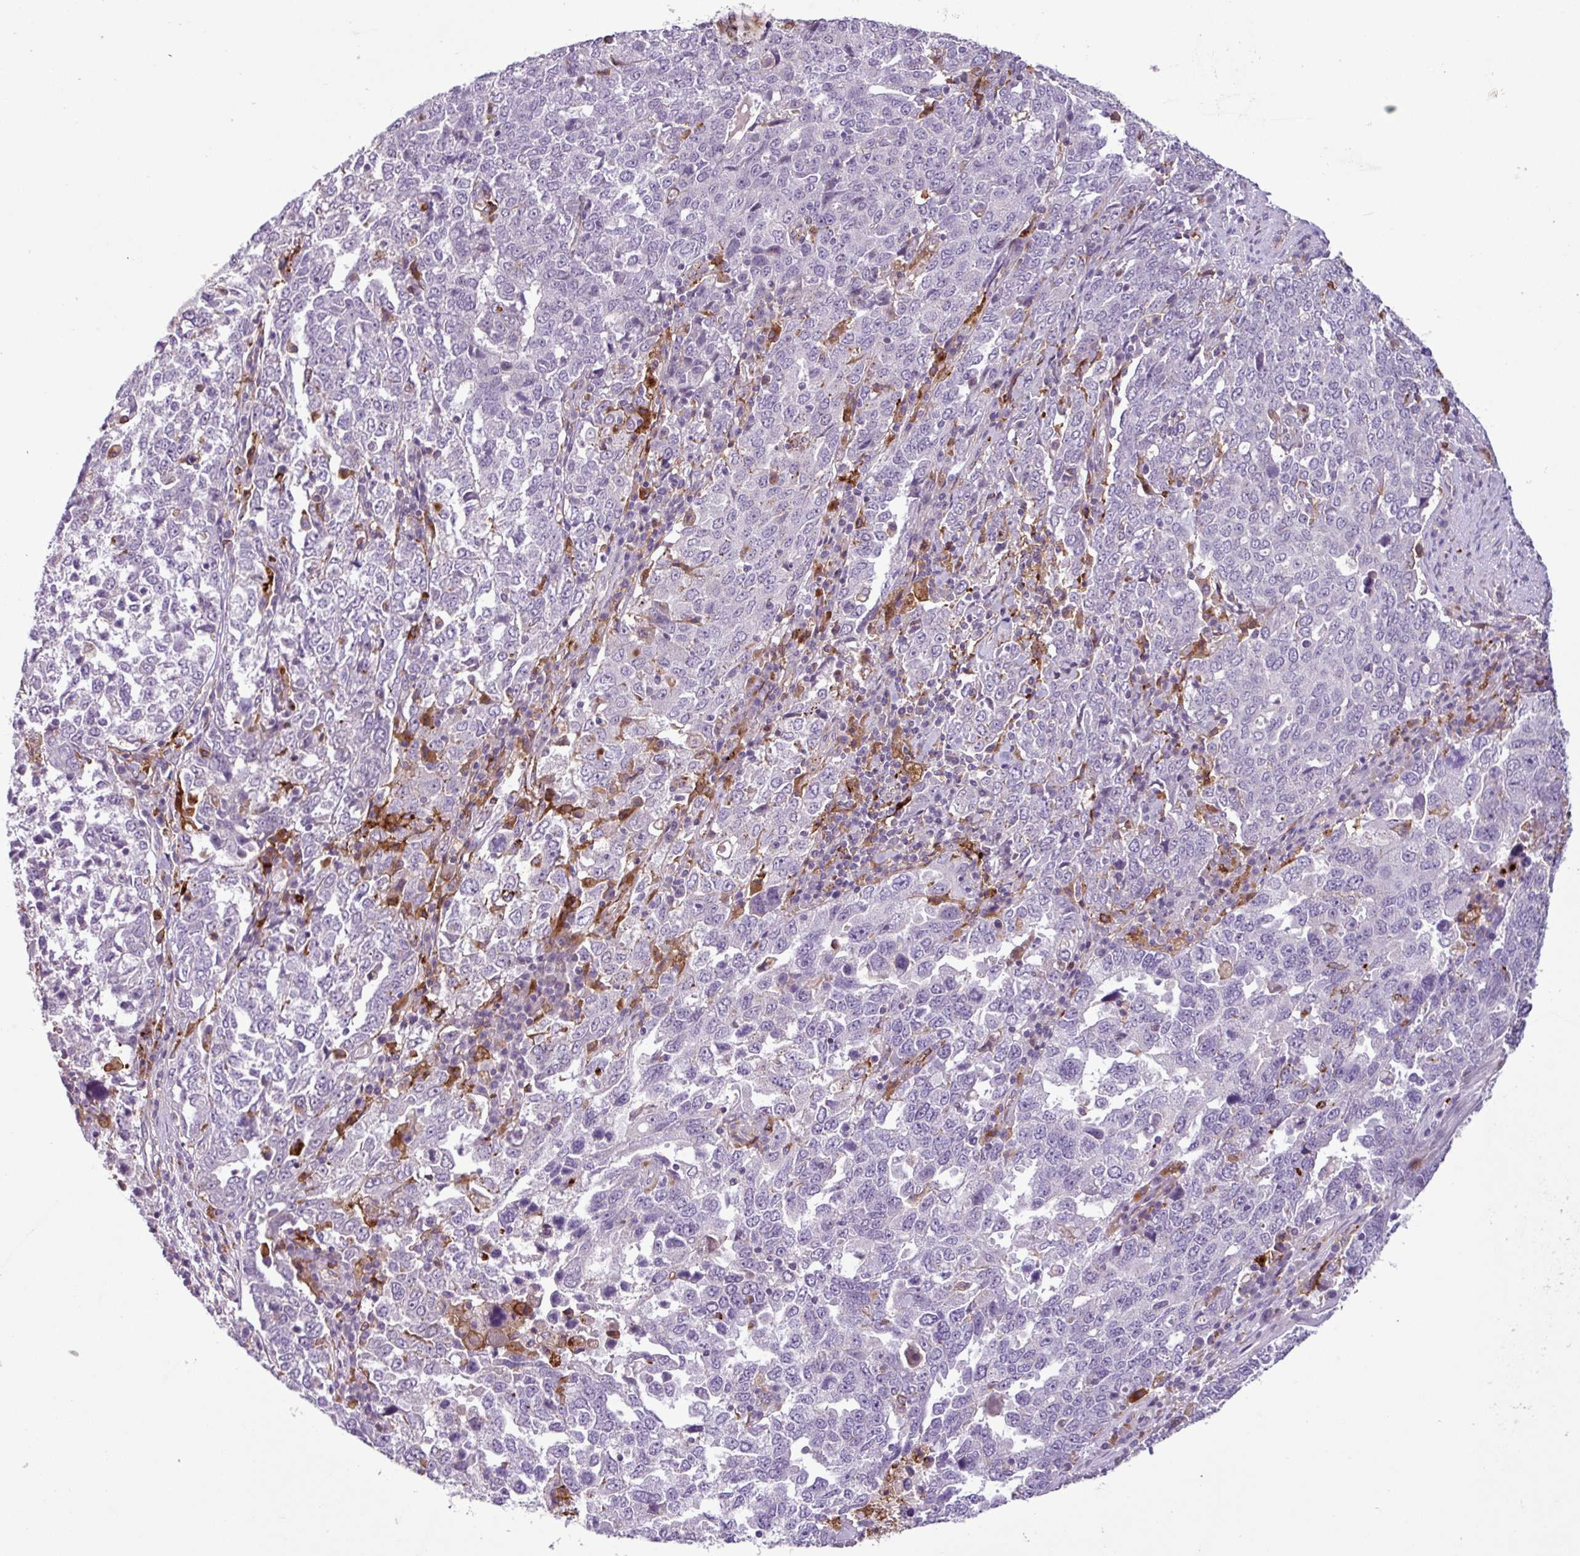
{"staining": {"intensity": "negative", "quantity": "none", "location": "none"}, "tissue": "ovarian cancer", "cell_type": "Tumor cells", "image_type": "cancer", "snomed": [{"axis": "morphology", "description": "Carcinoma, endometroid"}, {"axis": "topography", "description": "Ovary"}], "caption": "There is no significant positivity in tumor cells of endometroid carcinoma (ovarian). The staining is performed using DAB (3,3'-diaminobenzidine) brown chromogen with nuclei counter-stained in using hematoxylin.", "gene": "C9orf24", "patient": {"sex": "female", "age": 62}}